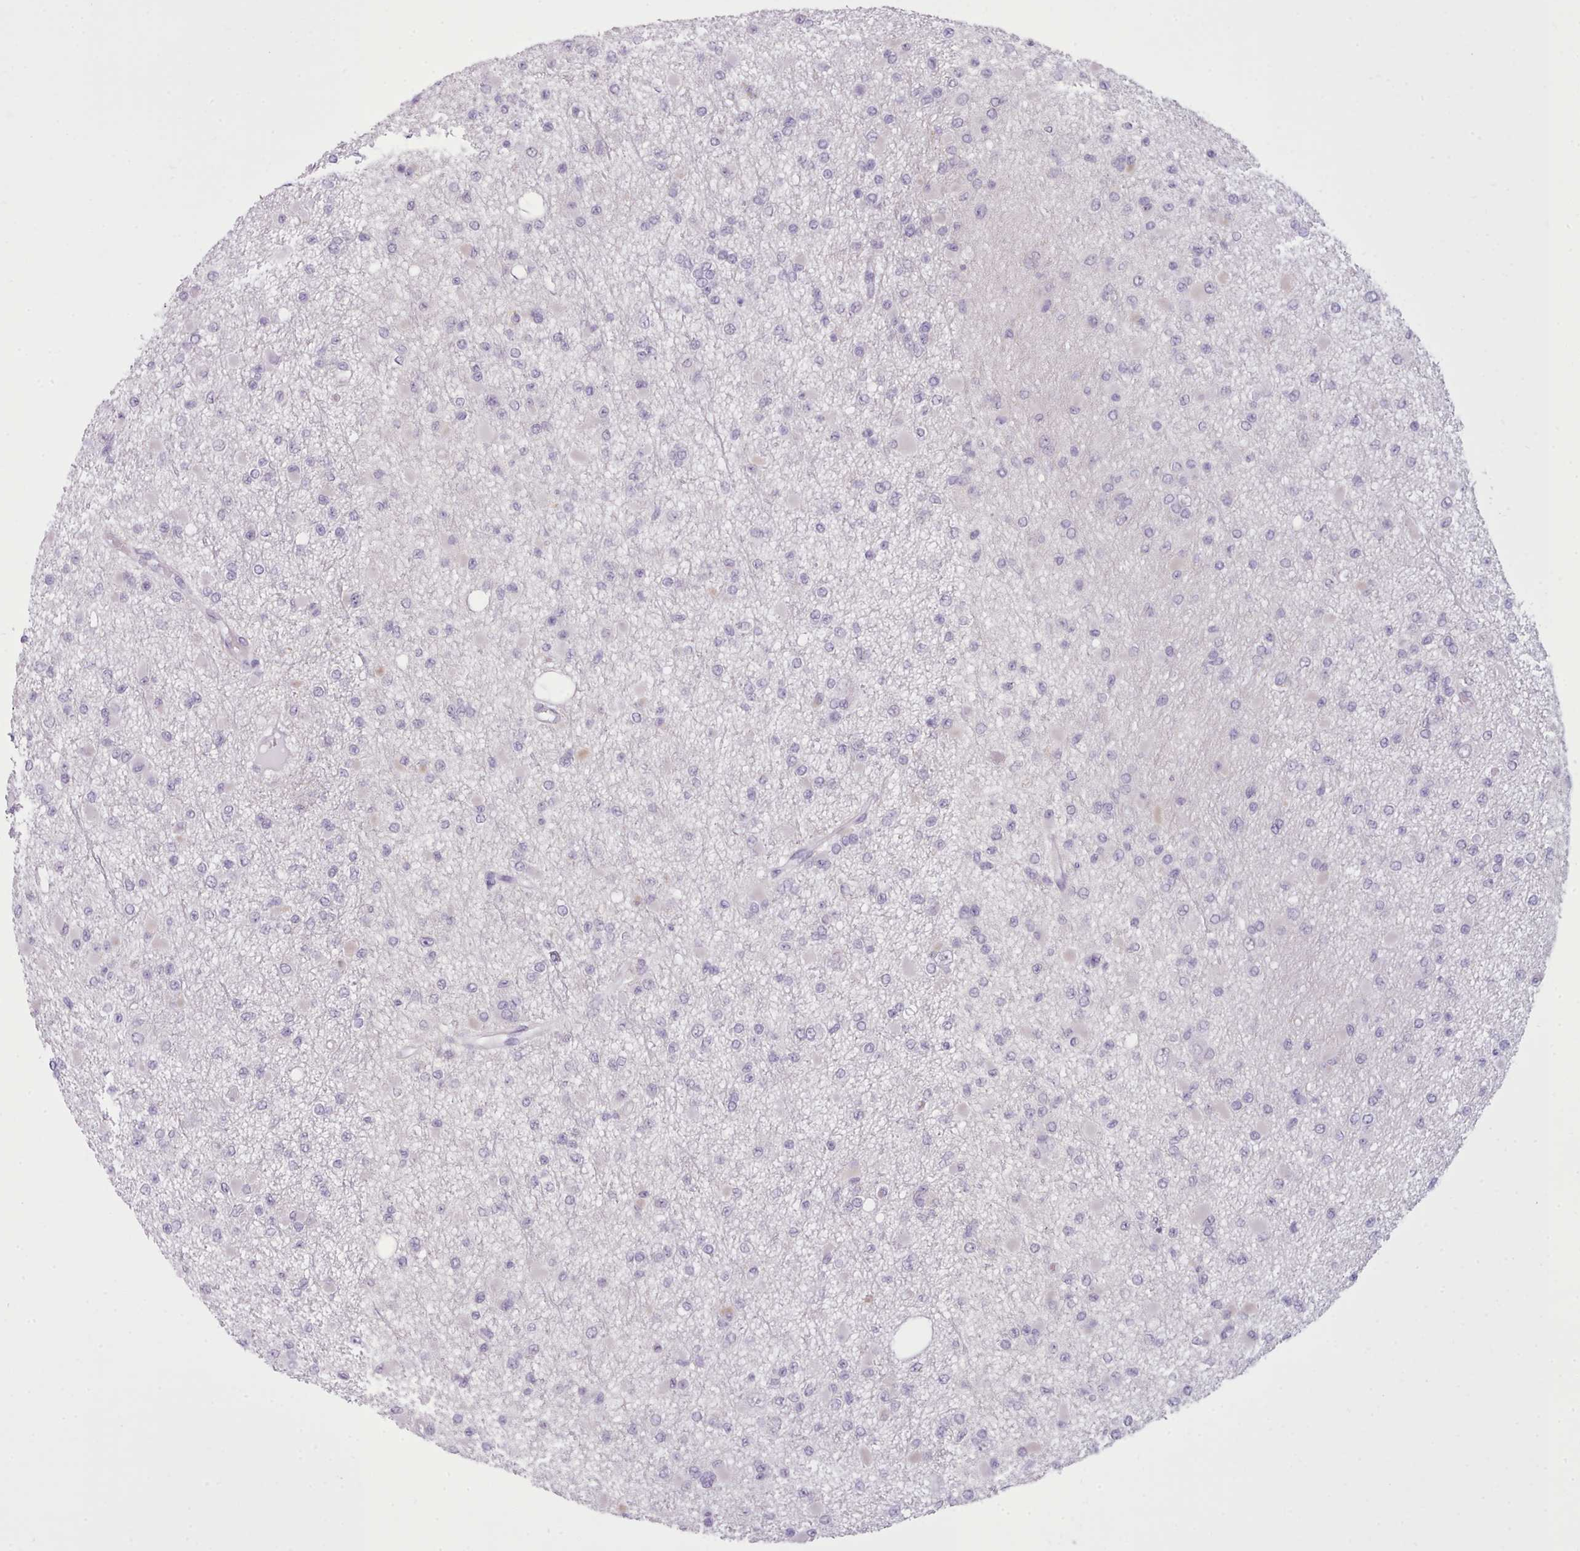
{"staining": {"intensity": "negative", "quantity": "none", "location": "none"}, "tissue": "glioma", "cell_type": "Tumor cells", "image_type": "cancer", "snomed": [{"axis": "morphology", "description": "Glioma, malignant, Low grade"}, {"axis": "topography", "description": "Brain"}], "caption": "Immunohistochemistry image of human glioma stained for a protein (brown), which shows no staining in tumor cells. (Stains: DAB immunohistochemistry with hematoxylin counter stain, Microscopy: brightfield microscopy at high magnification).", "gene": "FBXO48", "patient": {"sex": "female", "age": 22}}